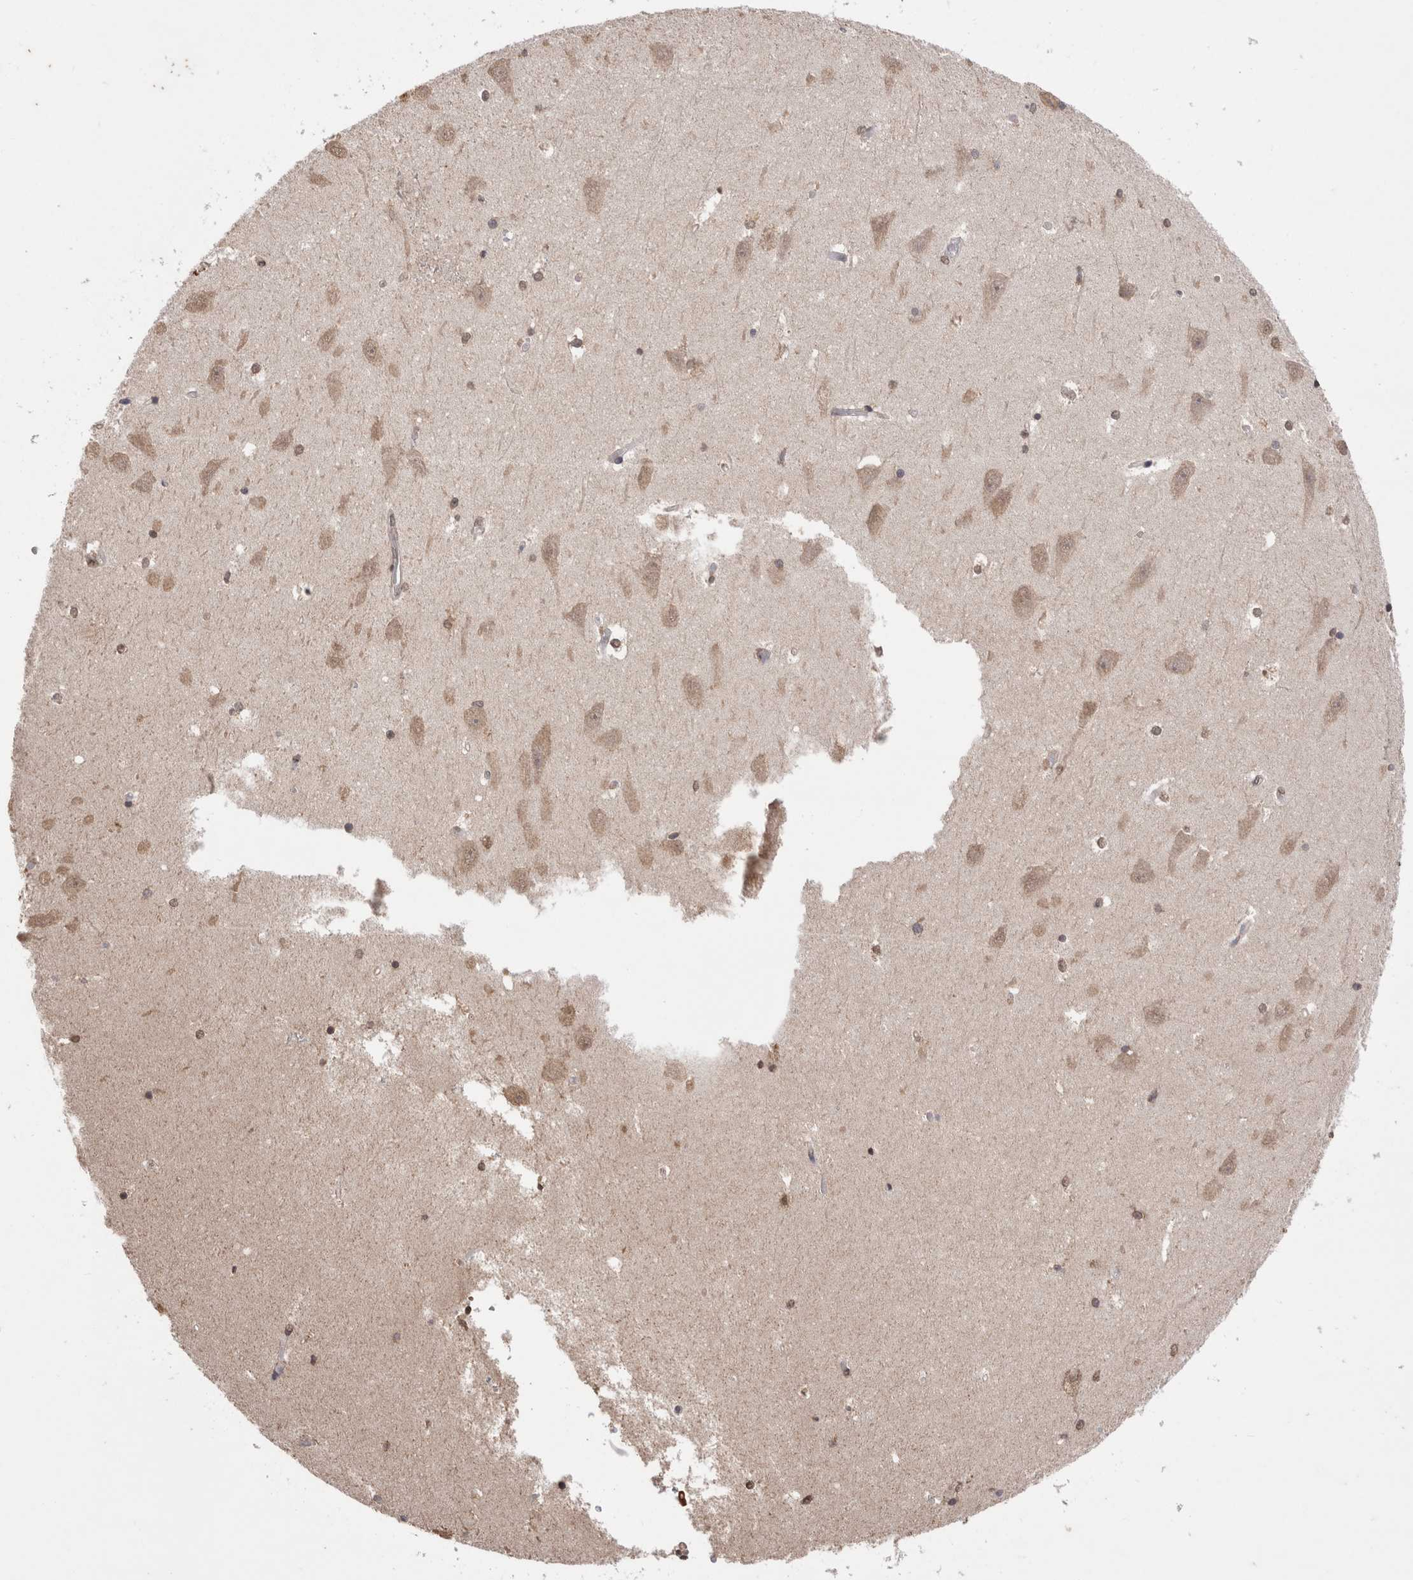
{"staining": {"intensity": "weak", "quantity": ">75%", "location": "nuclear"}, "tissue": "hippocampus", "cell_type": "Glial cells", "image_type": "normal", "snomed": [{"axis": "morphology", "description": "Normal tissue, NOS"}, {"axis": "topography", "description": "Hippocampus"}], "caption": "IHC staining of unremarkable hippocampus, which displays low levels of weak nuclear staining in approximately >75% of glial cells indicating weak nuclear protein staining. The staining was performed using DAB (3,3'-diaminobenzidine) (brown) for protein detection and nuclei were counterstained in hematoxylin (blue).", "gene": "GRK5", "patient": {"sex": "male", "age": 45}}